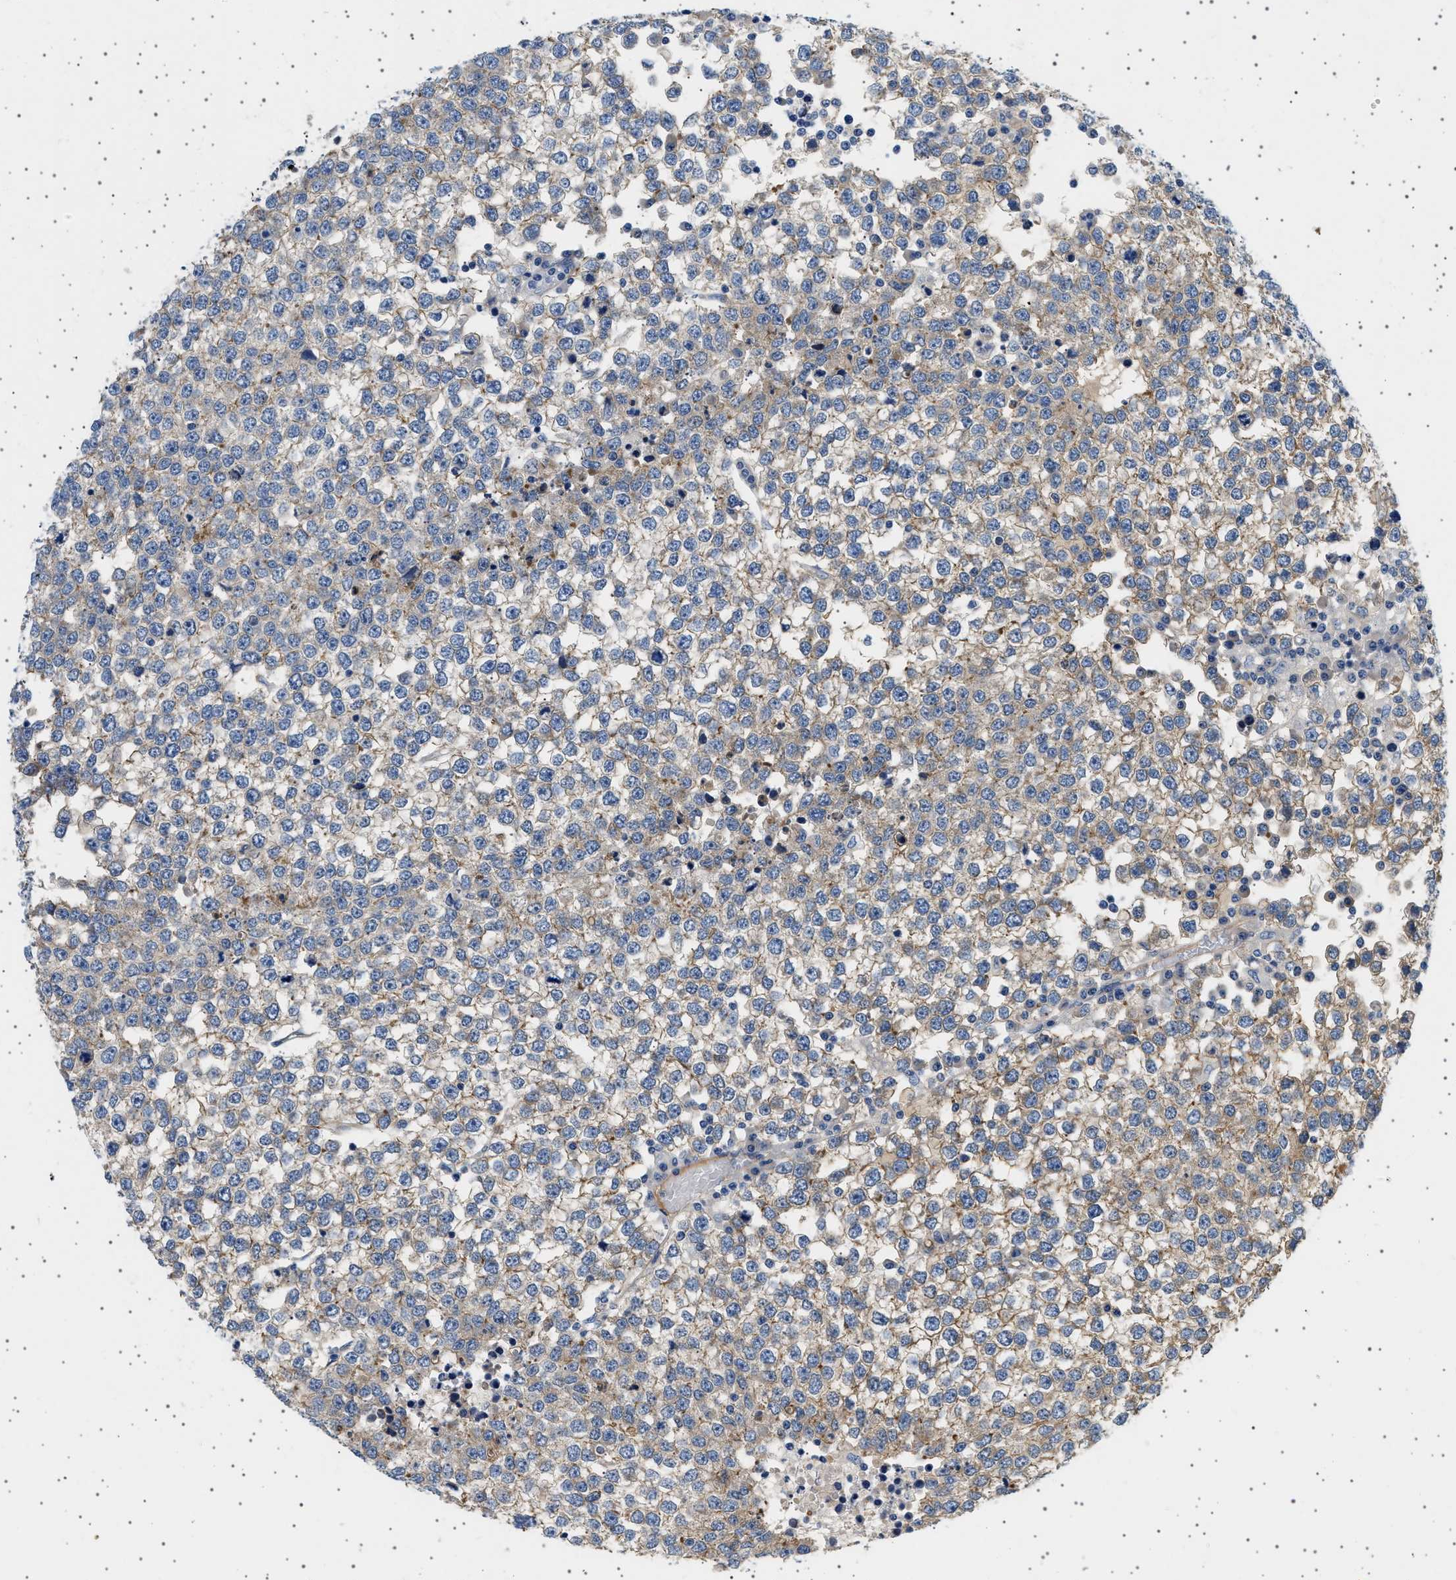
{"staining": {"intensity": "moderate", "quantity": "25%-75%", "location": "cytoplasmic/membranous"}, "tissue": "testis cancer", "cell_type": "Tumor cells", "image_type": "cancer", "snomed": [{"axis": "morphology", "description": "Seminoma, NOS"}, {"axis": "topography", "description": "Testis"}], "caption": "Immunohistochemical staining of human seminoma (testis) demonstrates medium levels of moderate cytoplasmic/membranous positivity in about 25%-75% of tumor cells.", "gene": "PLPP6", "patient": {"sex": "male", "age": 65}}